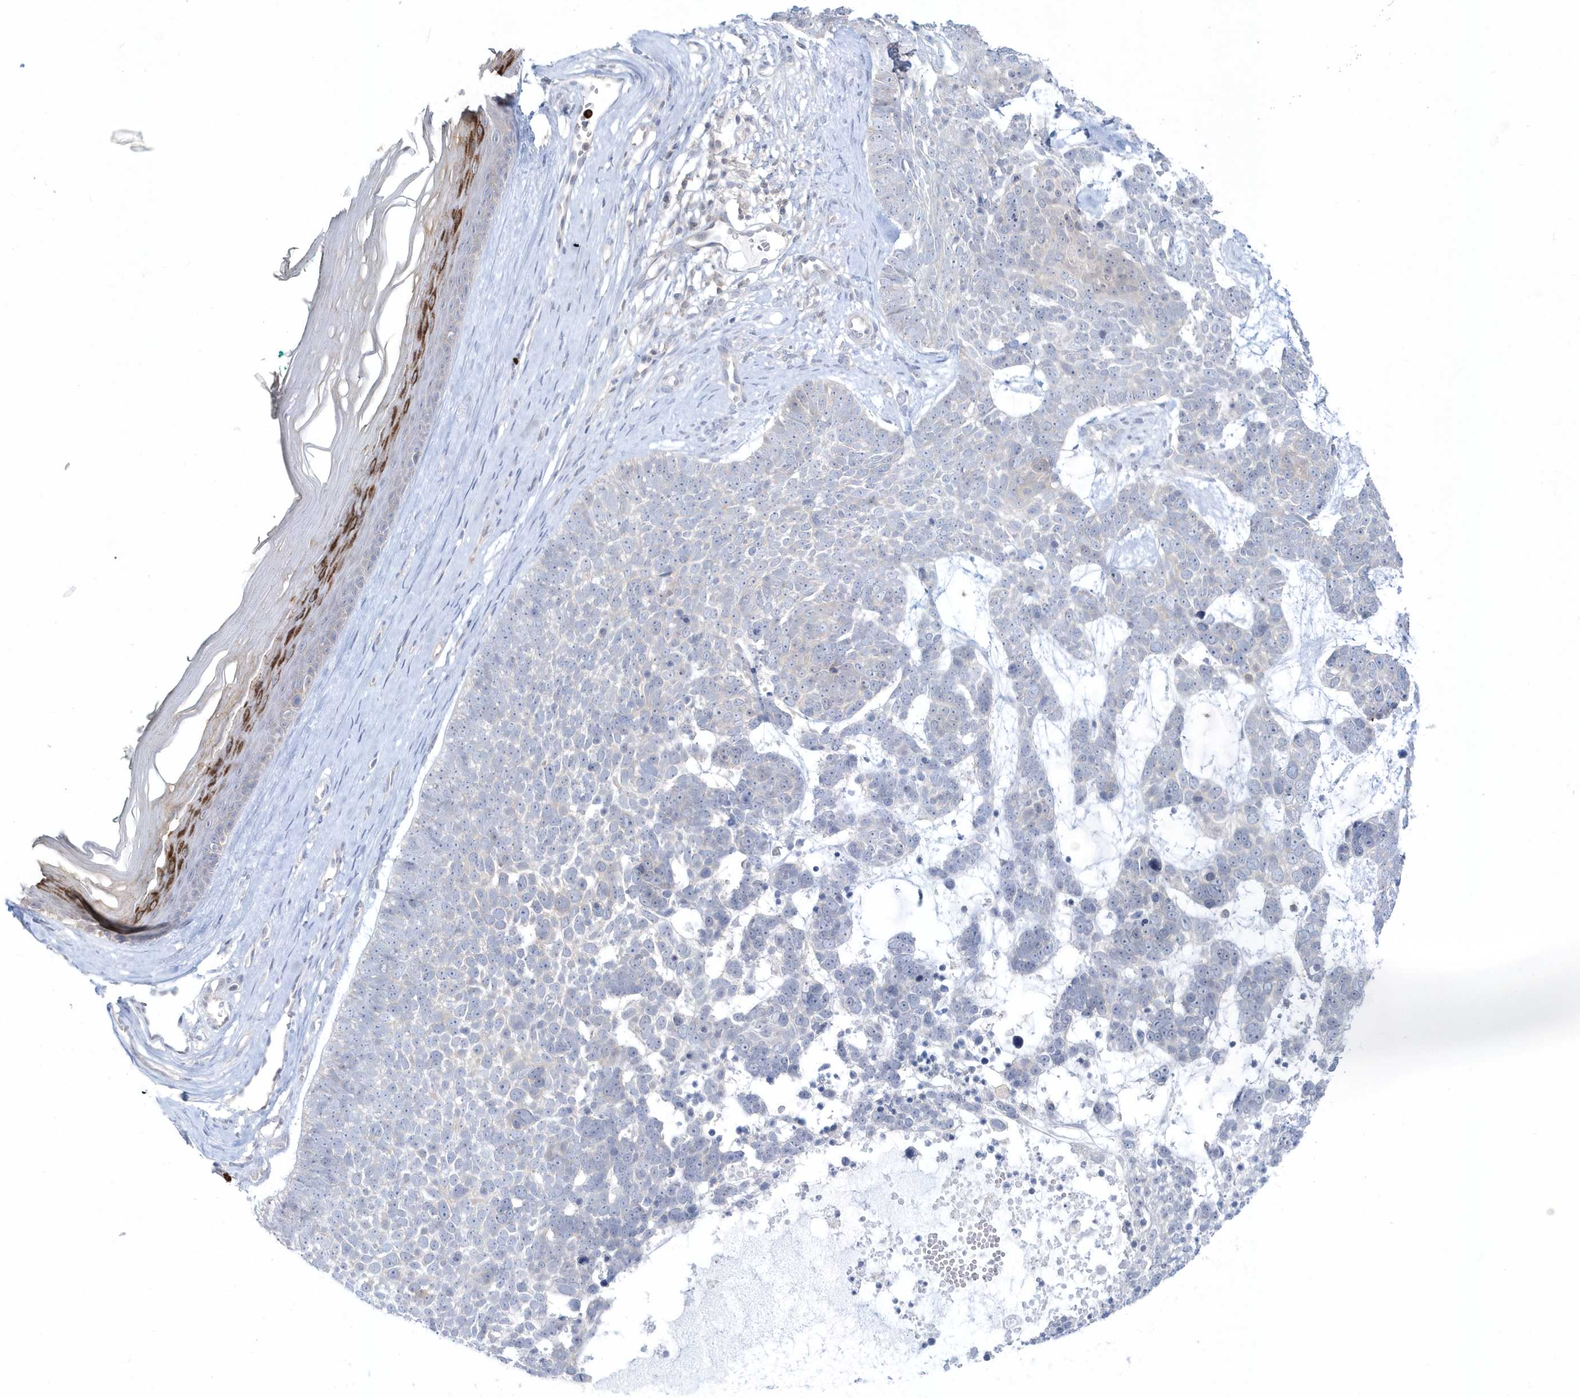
{"staining": {"intensity": "negative", "quantity": "none", "location": "none"}, "tissue": "skin cancer", "cell_type": "Tumor cells", "image_type": "cancer", "snomed": [{"axis": "morphology", "description": "Basal cell carcinoma"}, {"axis": "topography", "description": "Skin"}], "caption": "Tumor cells show no significant staining in basal cell carcinoma (skin).", "gene": "RNF7", "patient": {"sex": "female", "age": 81}}